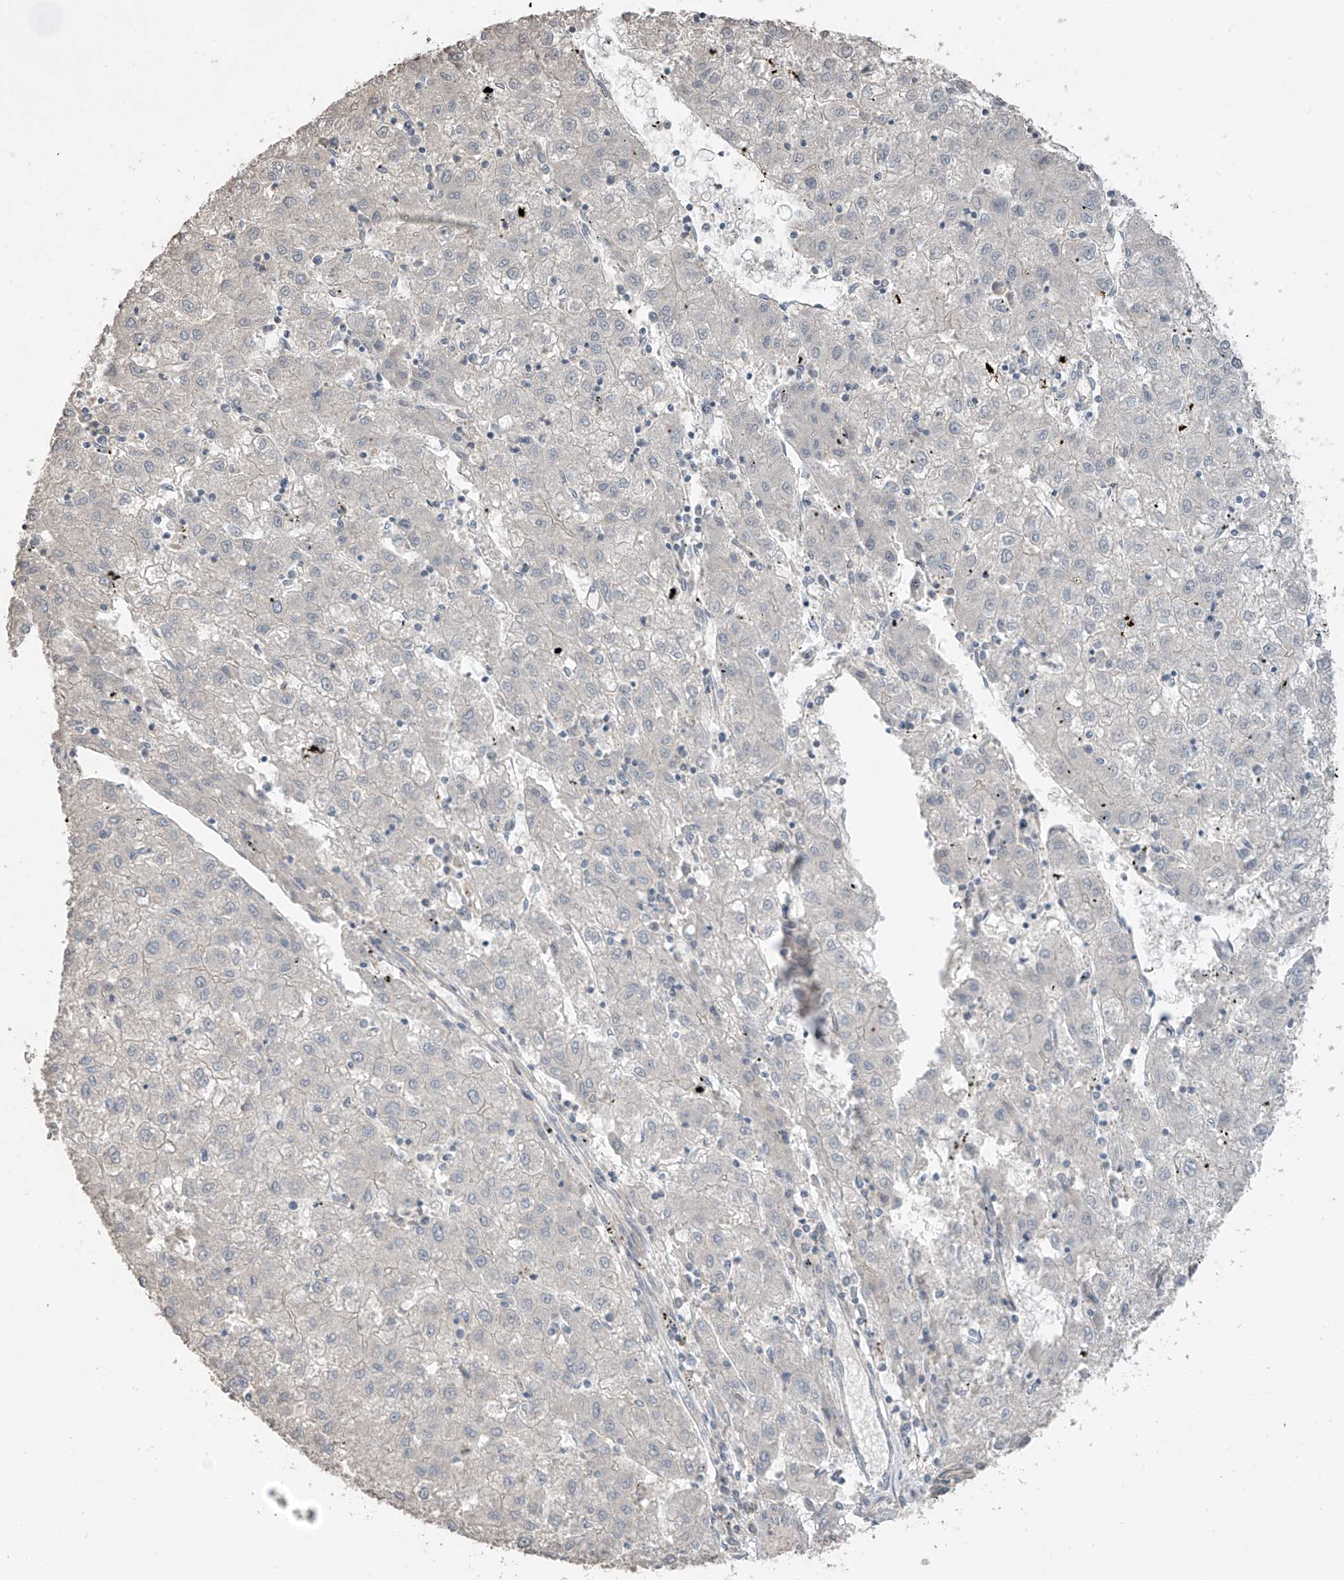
{"staining": {"intensity": "negative", "quantity": "none", "location": "none"}, "tissue": "liver cancer", "cell_type": "Tumor cells", "image_type": "cancer", "snomed": [{"axis": "morphology", "description": "Carcinoma, Hepatocellular, NOS"}, {"axis": "topography", "description": "Liver"}], "caption": "DAB immunohistochemical staining of hepatocellular carcinoma (liver) exhibits no significant positivity in tumor cells.", "gene": "HOXA11", "patient": {"sex": "male", "age": 72}}